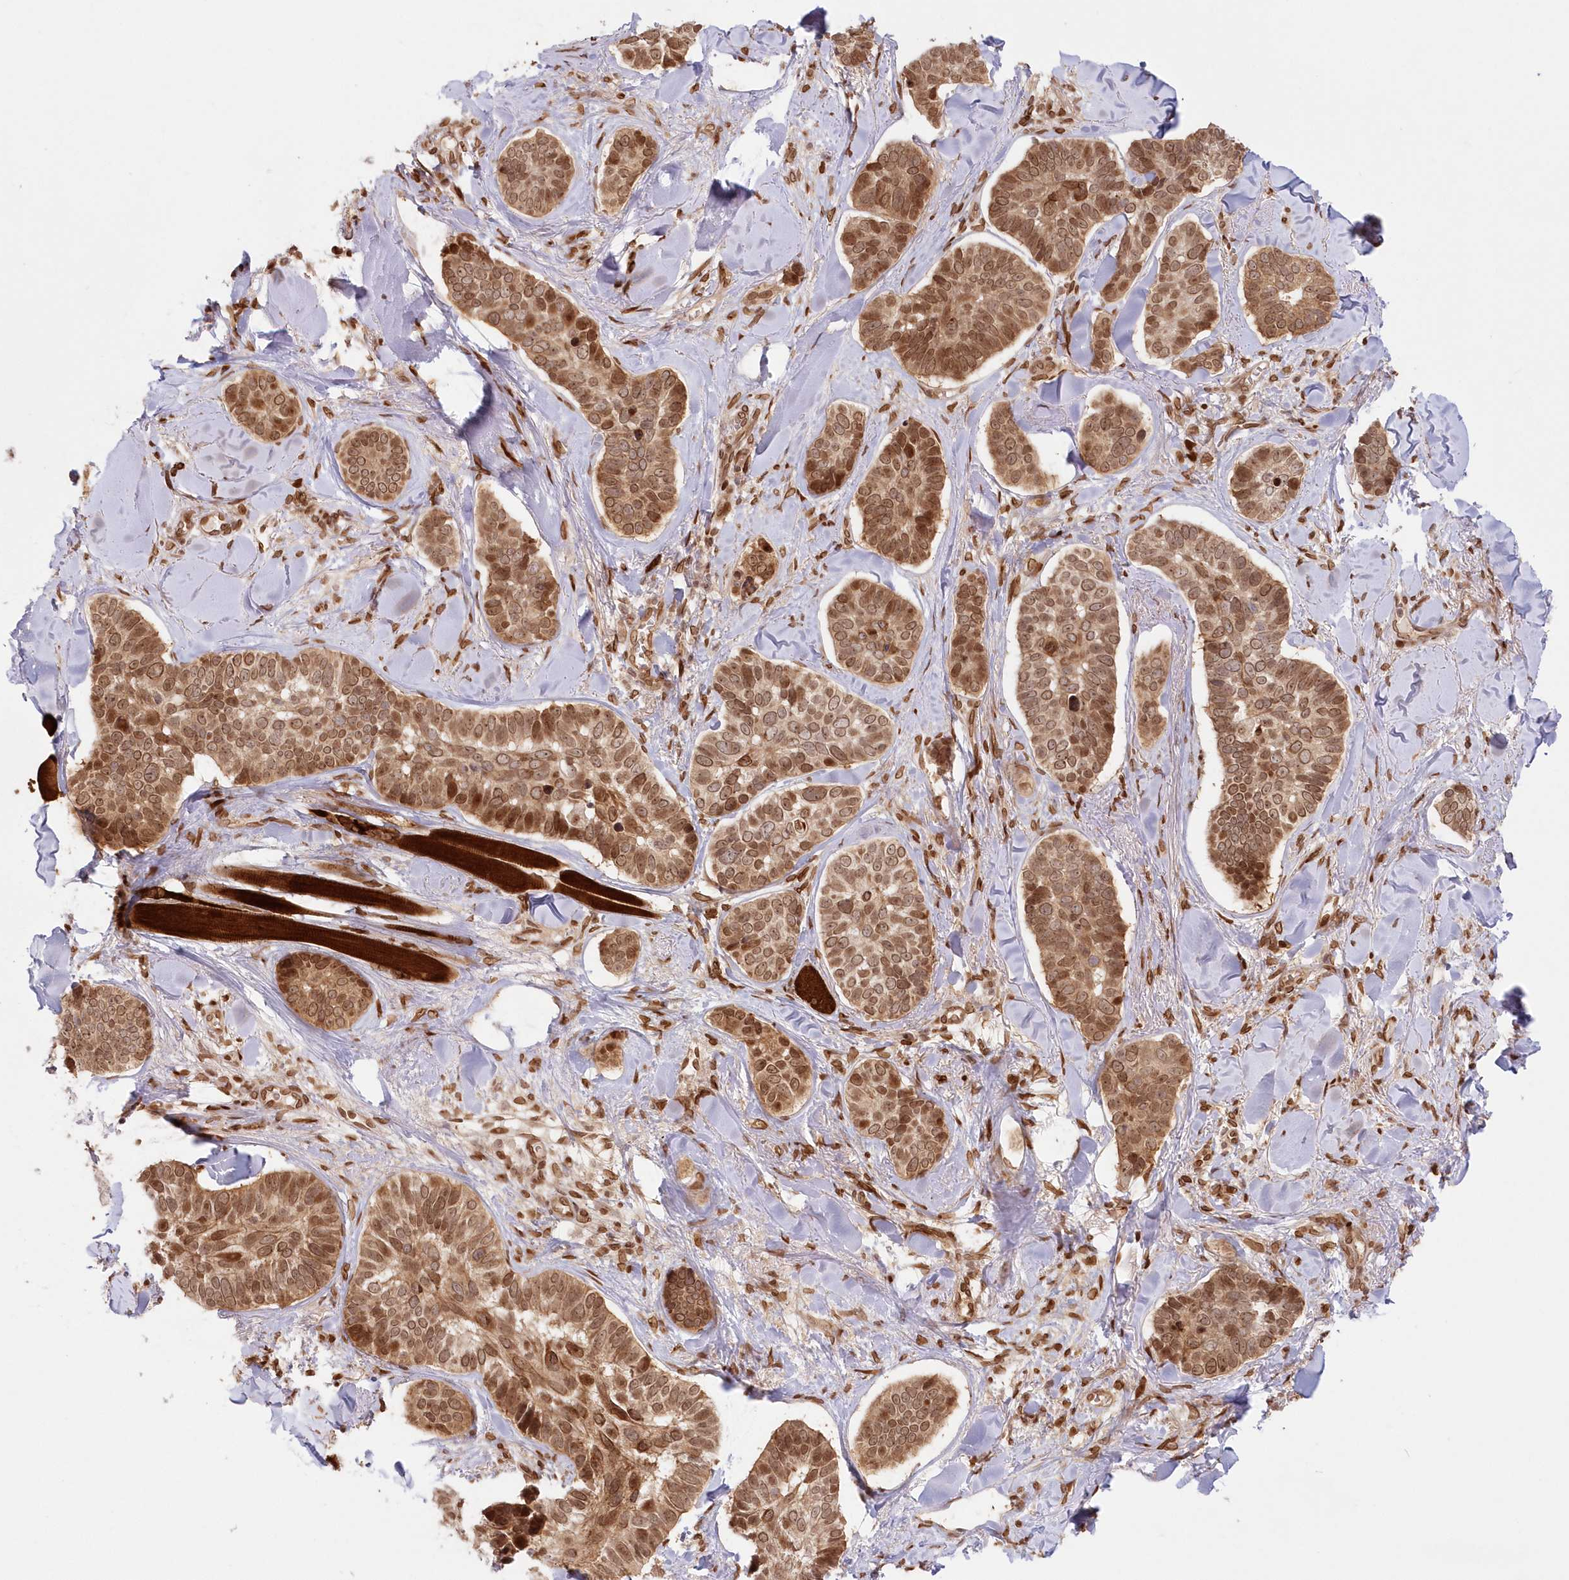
{"staining": {"intensity": "moderate", "quantity": ">75%", "location": "cytoplasmic/membranous,nuclear"}, "tissue": "skin cancer", "cell_type": "Tumor cells", "image_type": "cancer", "snomed": [{"axis": "morphology", "description": "Basal cell carcinoma"}, {"axis": "topography", "description": "Skin"}], "caption": "Skin basal cell carcinoma stained with immunohistochemistry shows moderate cytoplasmic/membranous and nuclear staining in about >75% of tumor cells.", "gene": "TOGARAM2", "patient": {"sex": "male", "age": 62}}